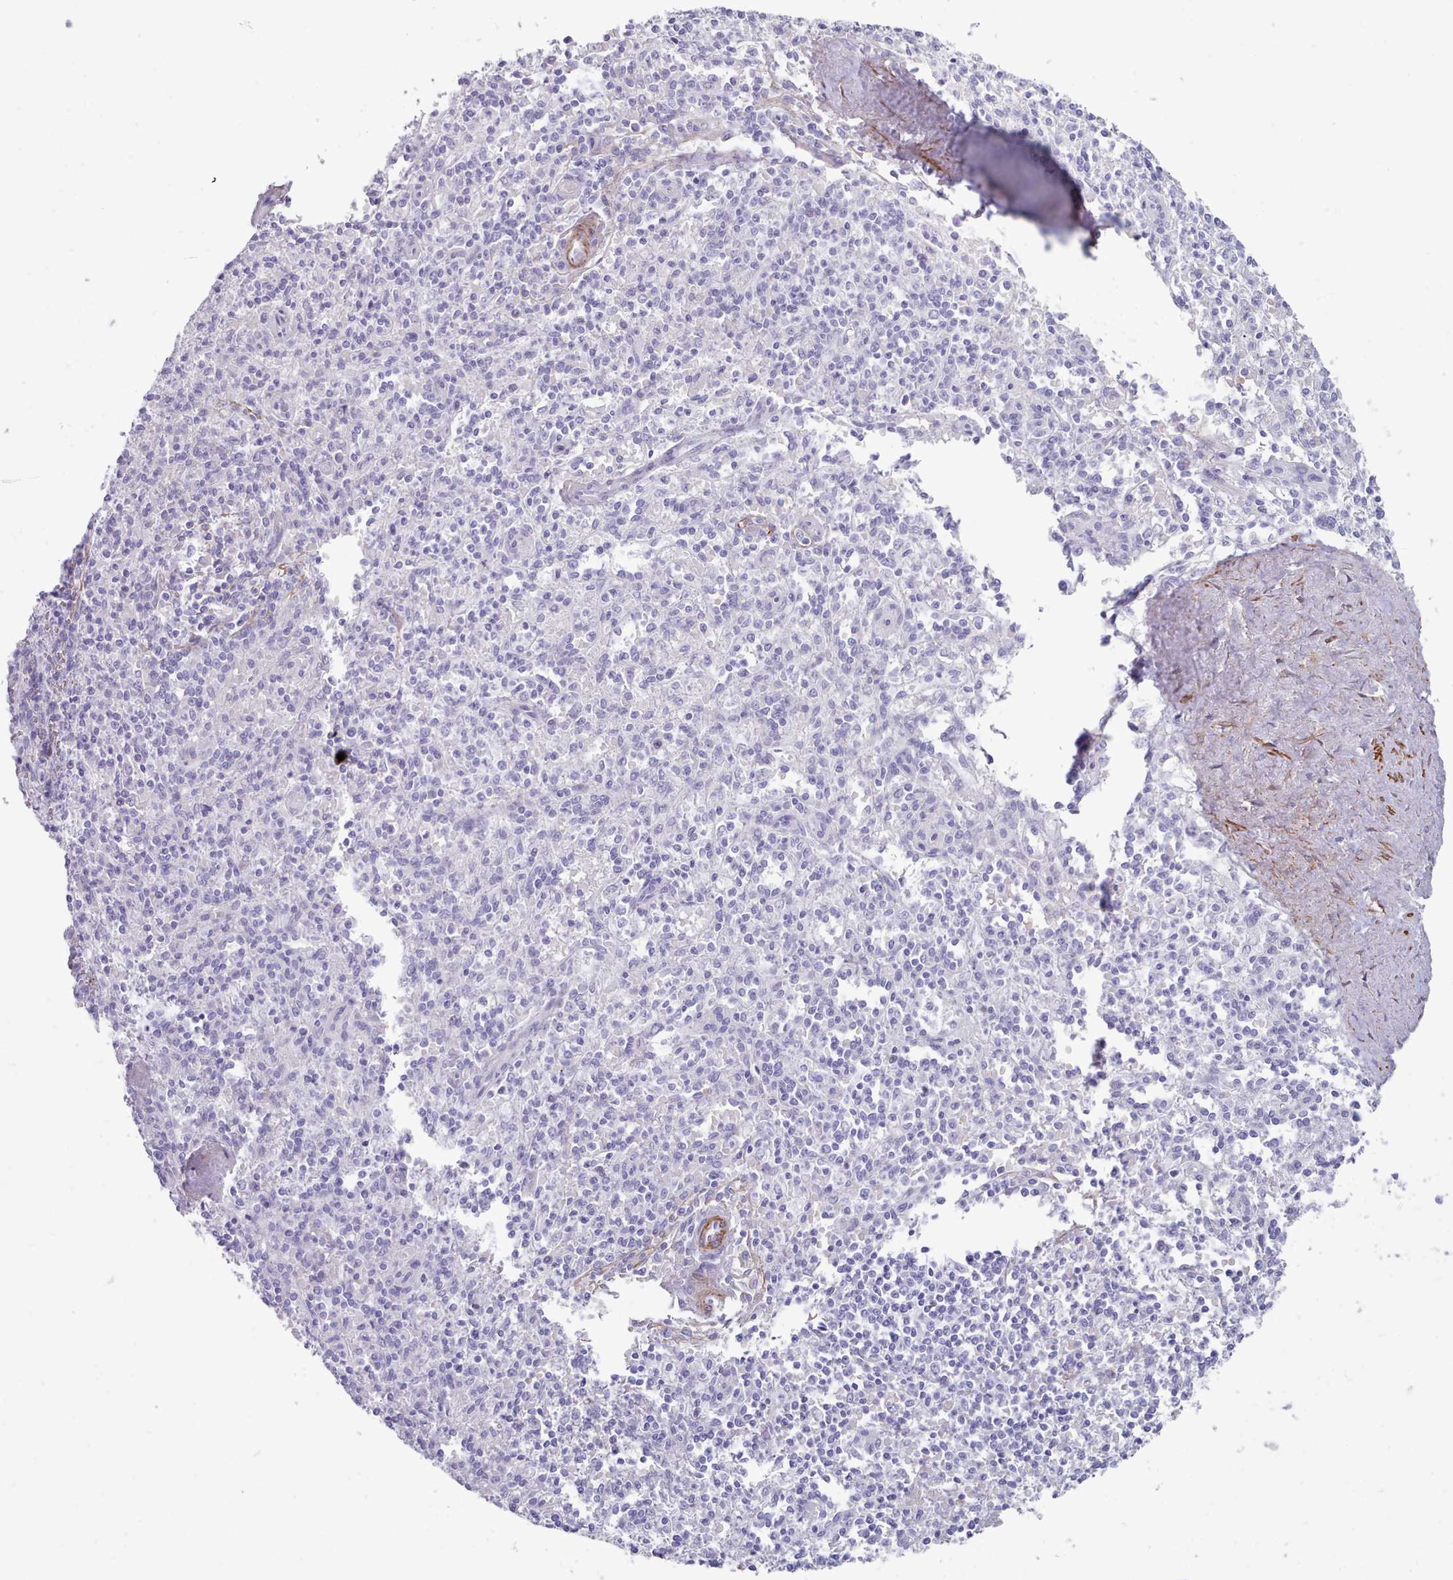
{"staining": {"intensity": "negative", "quantity": "none", "location": "none"}, "tissue": "spleen", "cell_type": "Cells in white pulp", "image_type": "normal", "snomed": [{"axis": "morphology", "description": "Normal tissue, NOS"}, {"axis": "topography", "description": "Spleen"}], "caption": "Immunohistochemistry image of unremarkable spleen: human spleen stained with DAB (3,3'-diaminobenzidine) exhibits no significant protein expression in cells in white pulp.", "gene": "FPGS", "patient": {"sex": "female", "age": 70}}